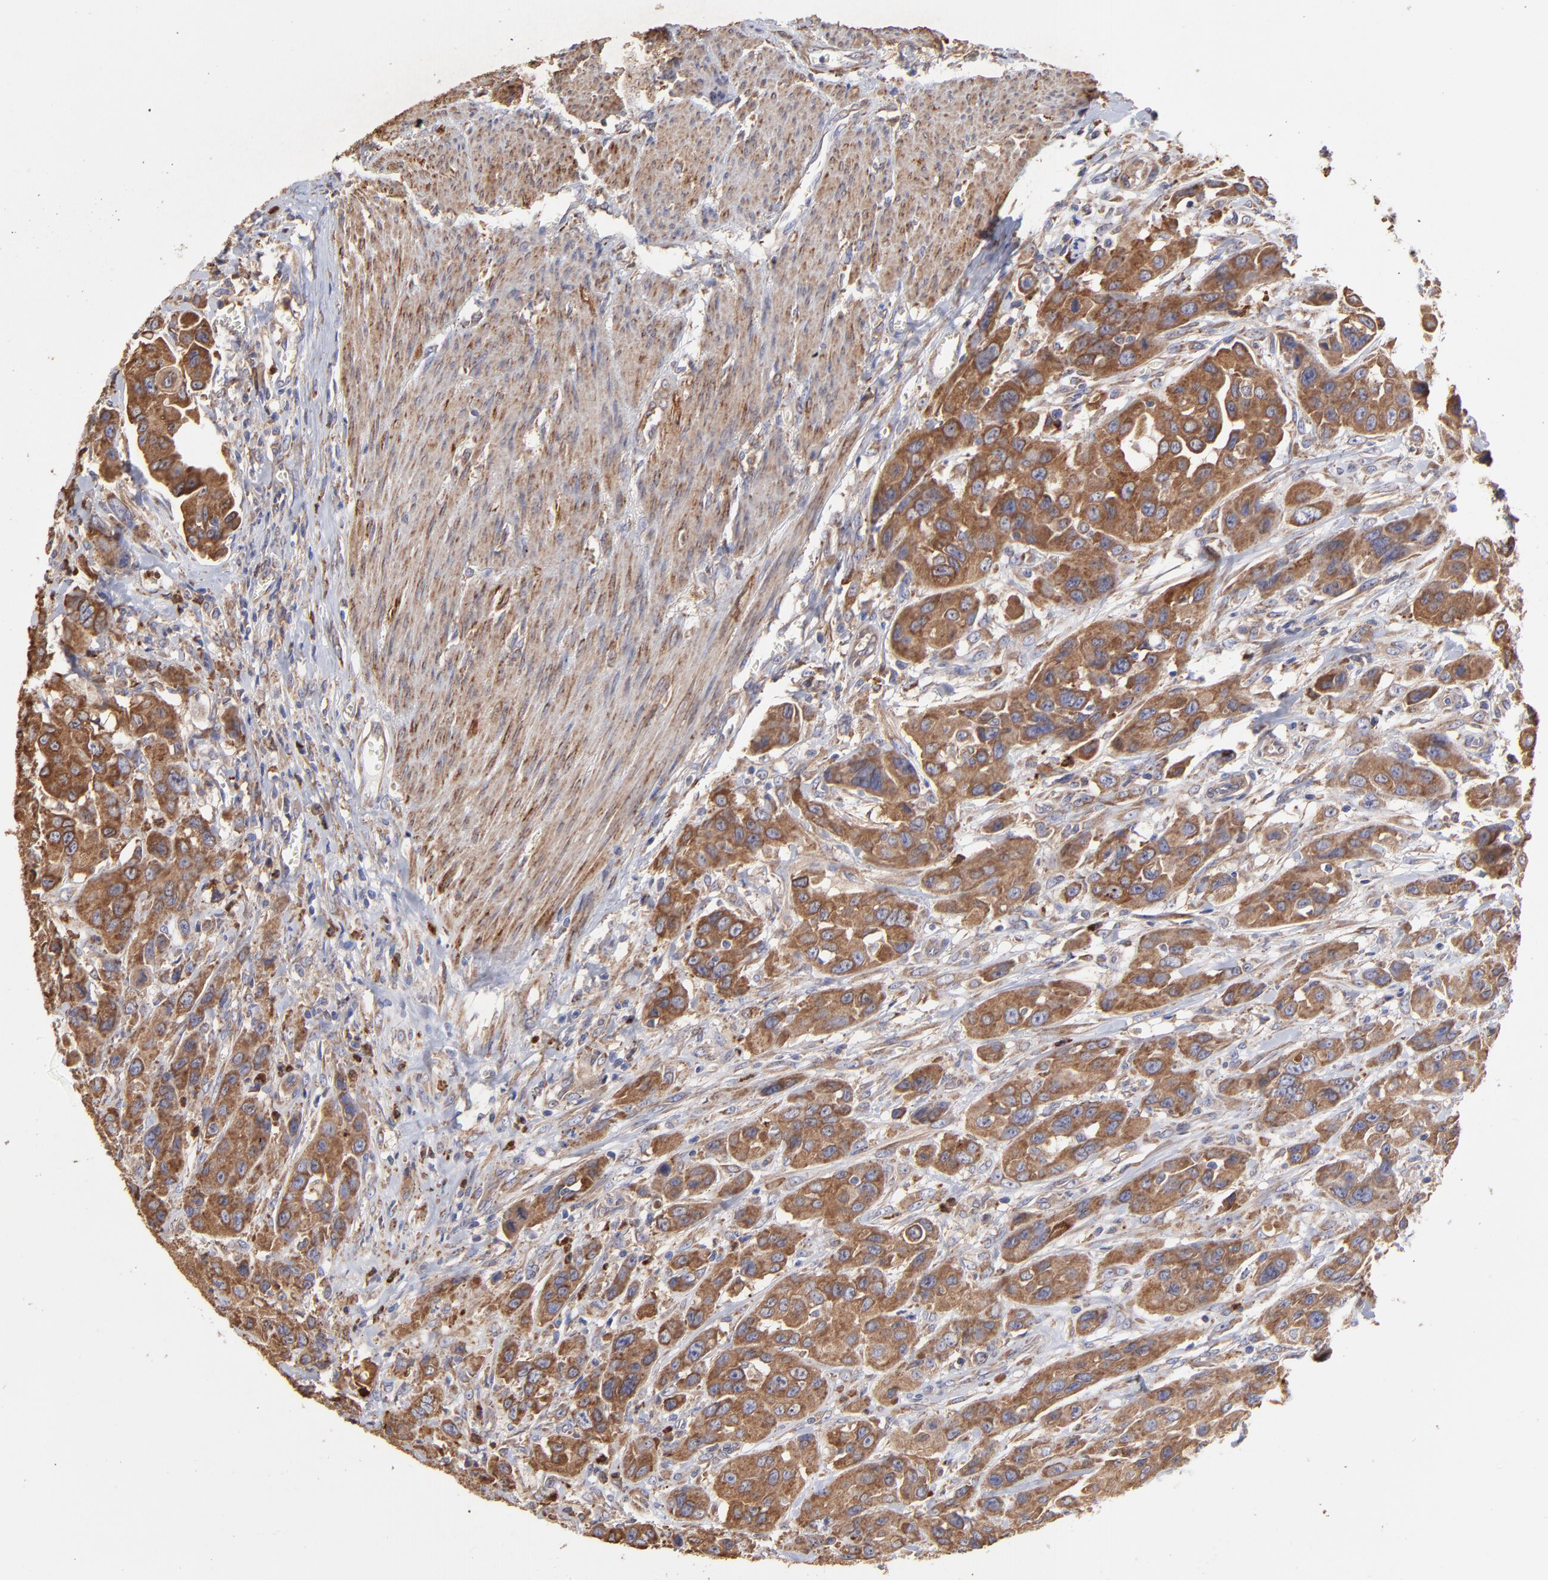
{"staining": {"intensity": "strong", "quantity": ">75%", "location": "cytoplasmic/membranous"}, "tissue": "urothelial cancer", "cell_type": "Tumor cells", "image_type": "cancer", "snomed": [{"axis": "morphology", "description": "Urothelial carcinoma, High grade"}, {"axis": "topography", "description": "Urinary bladder"}], "caption": "High-magnification brightfield microscopy of high-grade urothelial carcinoma stained with DAB (brown) and counterstained with hematoxylin (blue). tumor cells exhibit strong cytoplasmic/membranous expression is present in about>75% of cells. Using DAB (brown) and hematoxylin (blue) stains, captured at high magnification using brightfield microscopy.", "gene": "PFKM", "patient": {"sex": "male", "age": 73}}